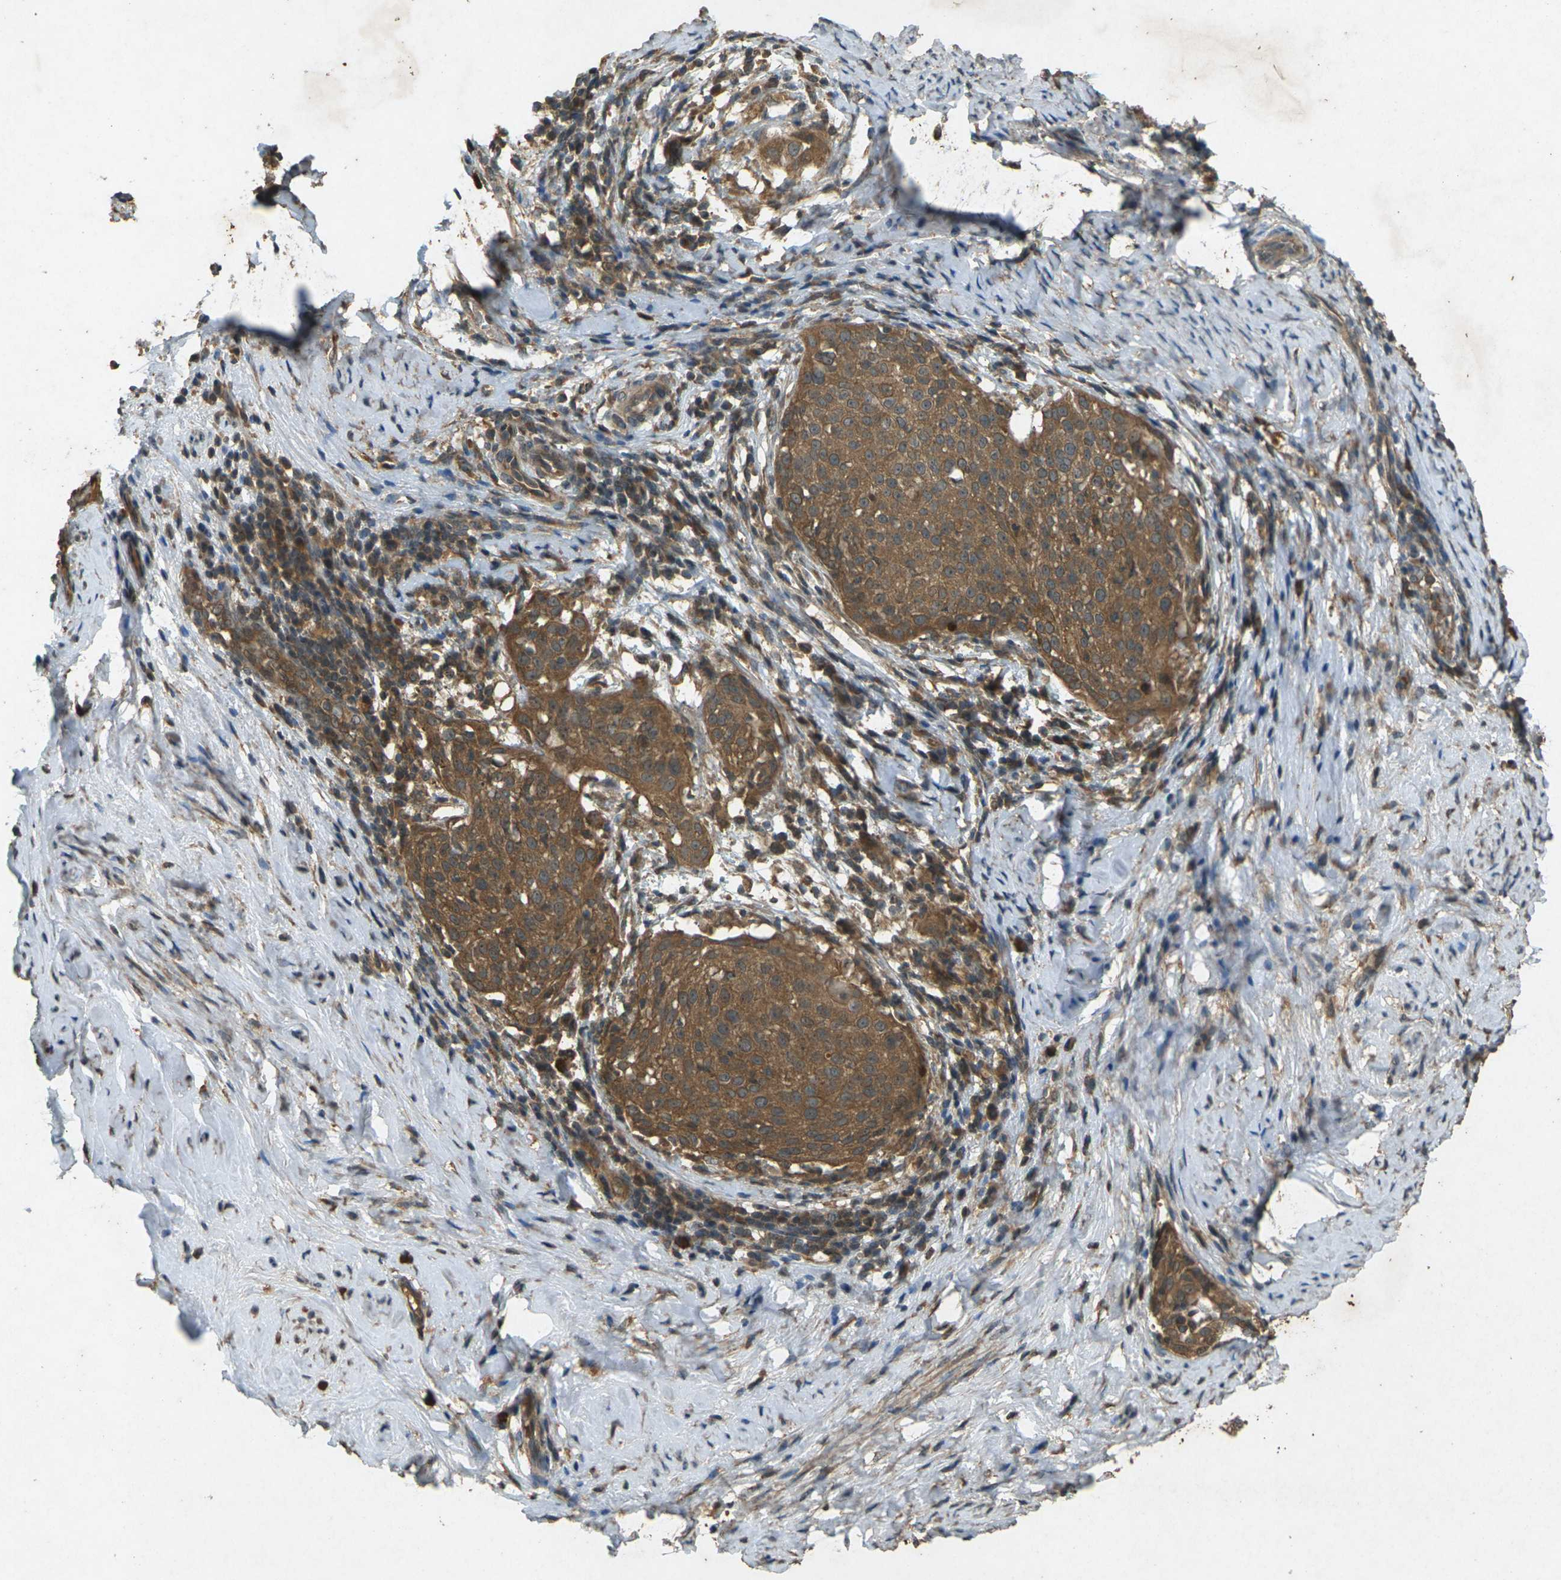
{"staining": {"intensity": "moderate", "quantity": ">75%", "location": "cytoplasmic/membranous"}, "tissue": "cervical cancer", "cell_type": "Tumor cells", "image_type": "cancer", "snomed": [{"axis": "morphology", "description": "Squamous cell carcinoma, NOS"}, {"axis": "topography", "description": "Cervix"}], "caption": "Protein expression by immunohistochemistry displays moderate cytoplasmic/membranous positivity in approximately >75% of tumor cells in squamous cell carcinoma (cervical). The staining was performed using DAB (3,3'-diaminobenzidine) to visualize the protein expression in brown, while the nuclei were stained in blue with hematoxylin (Magnification: 20x).", "gene": "TAP1", "patient": {"sex": "female", "age": 51}}